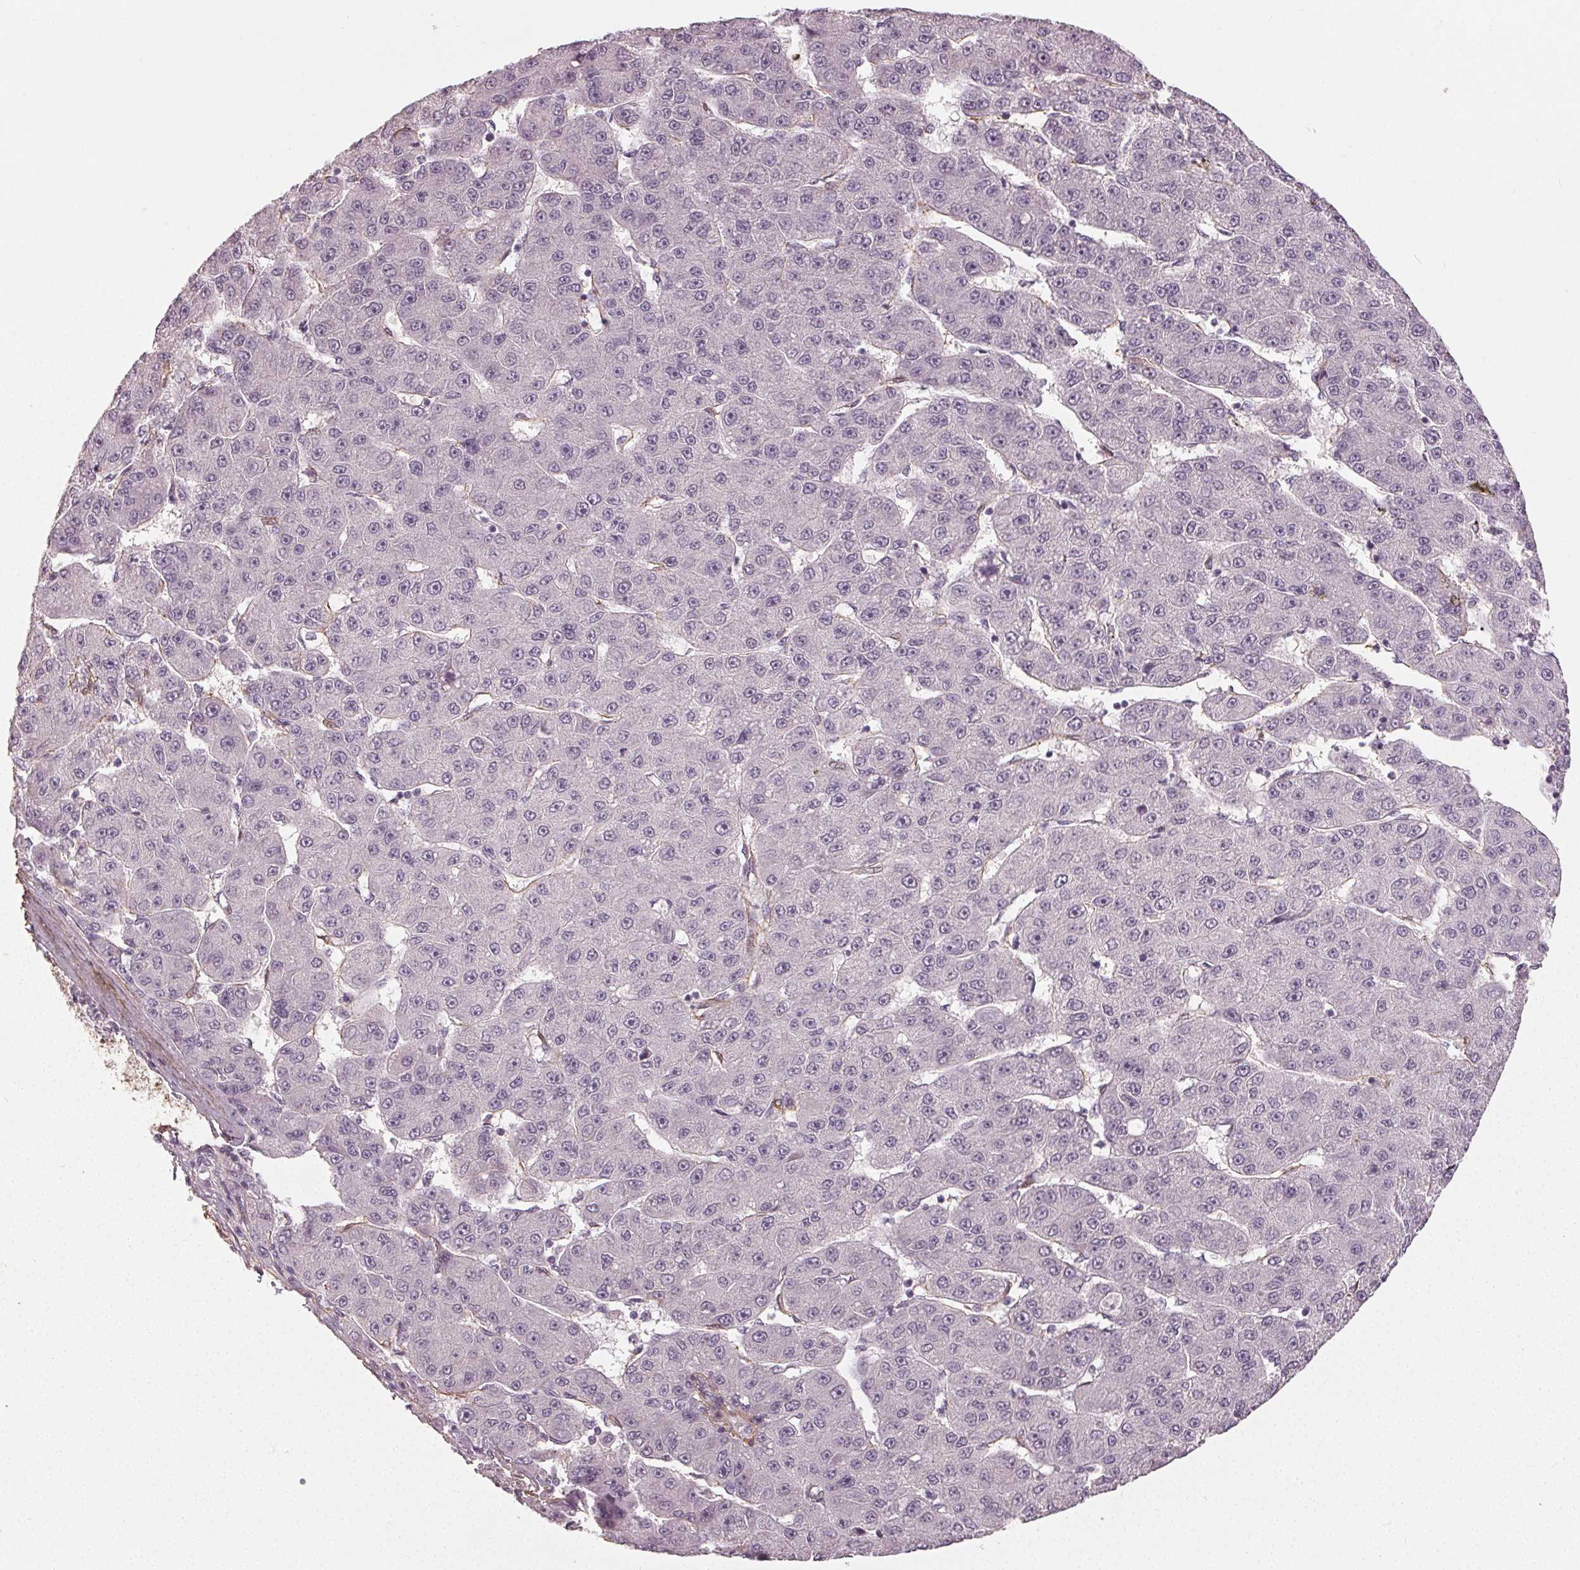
{"staining": {"intensity": "negative", "quantity": "none", "location": "none"}, "tissue": "liver cancer", "cell_type": "Tumor cells", "image_type": "cancer", "snomed": [{"axis": "morphology", "description": "Carcinoma, Hepatocellular, NOS"}, {"axis": "topography", "description": "Liver"}], "caption": "IHC histopathology image of human hepatocellular carcinoma (liver) stained for a protein (brown), which exhibits no expression in tumor cells.", "gene": "PKP1", "patient": {"sex": "male", "age": 67}}